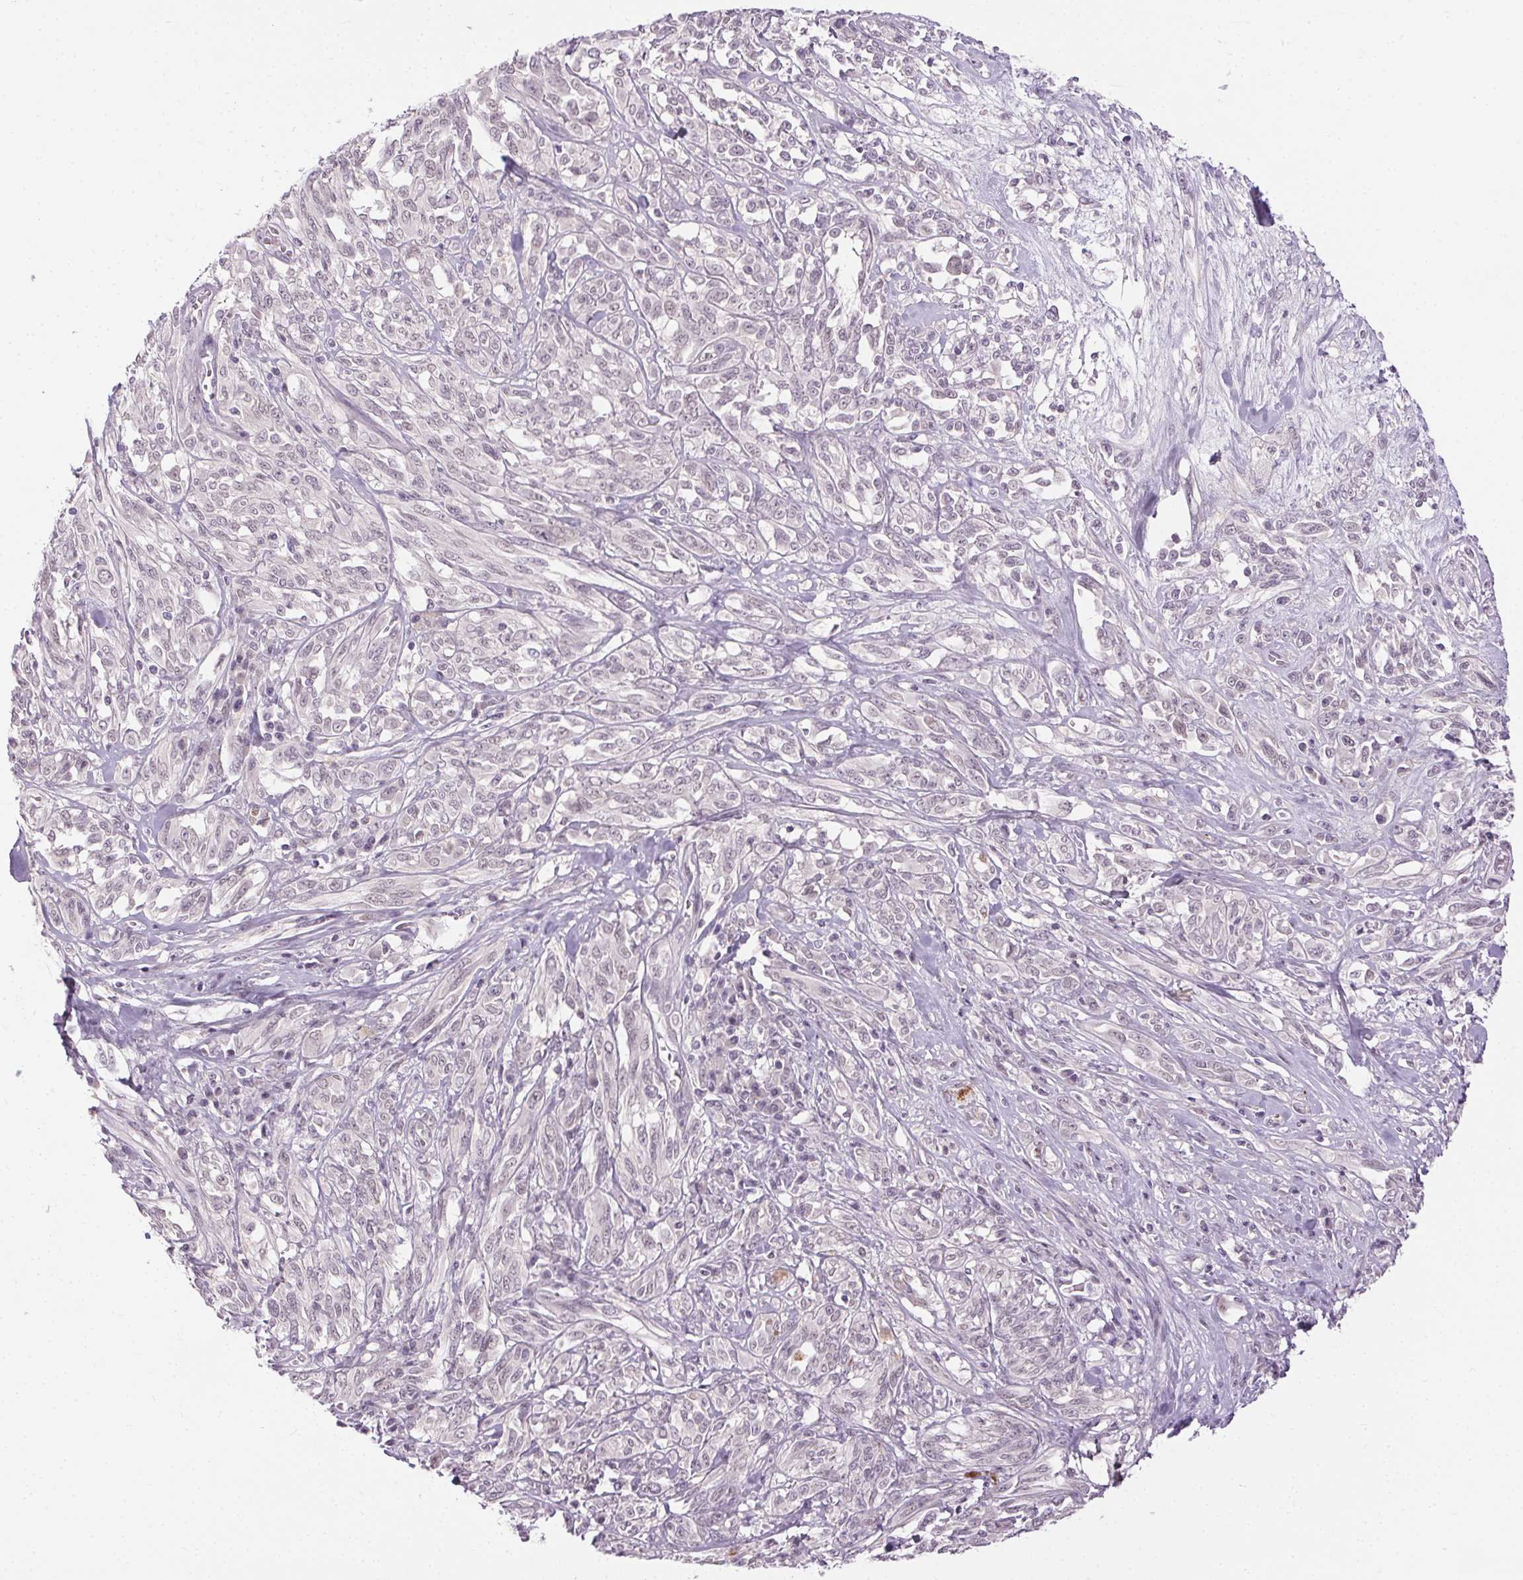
{"staining": {"intensity": "weak", "quantity": "<25%", "location": "nuclear"}, "tissue": "melanoma", "cell_type": "Tumor cells", "image_type": "cancer", "snomed": [{"axis": "morphology", "description": "Malignant melanoma, NOS"}, {"axis": "topography", "description": "Skin"}], "caption": "The photomicrograph shows no staining of tumor cells in melanoma. (IHC, brightfield microscopy, high magnification).", "gene": "FAM168A", "patient": {"sex": "female", "age": 91}}